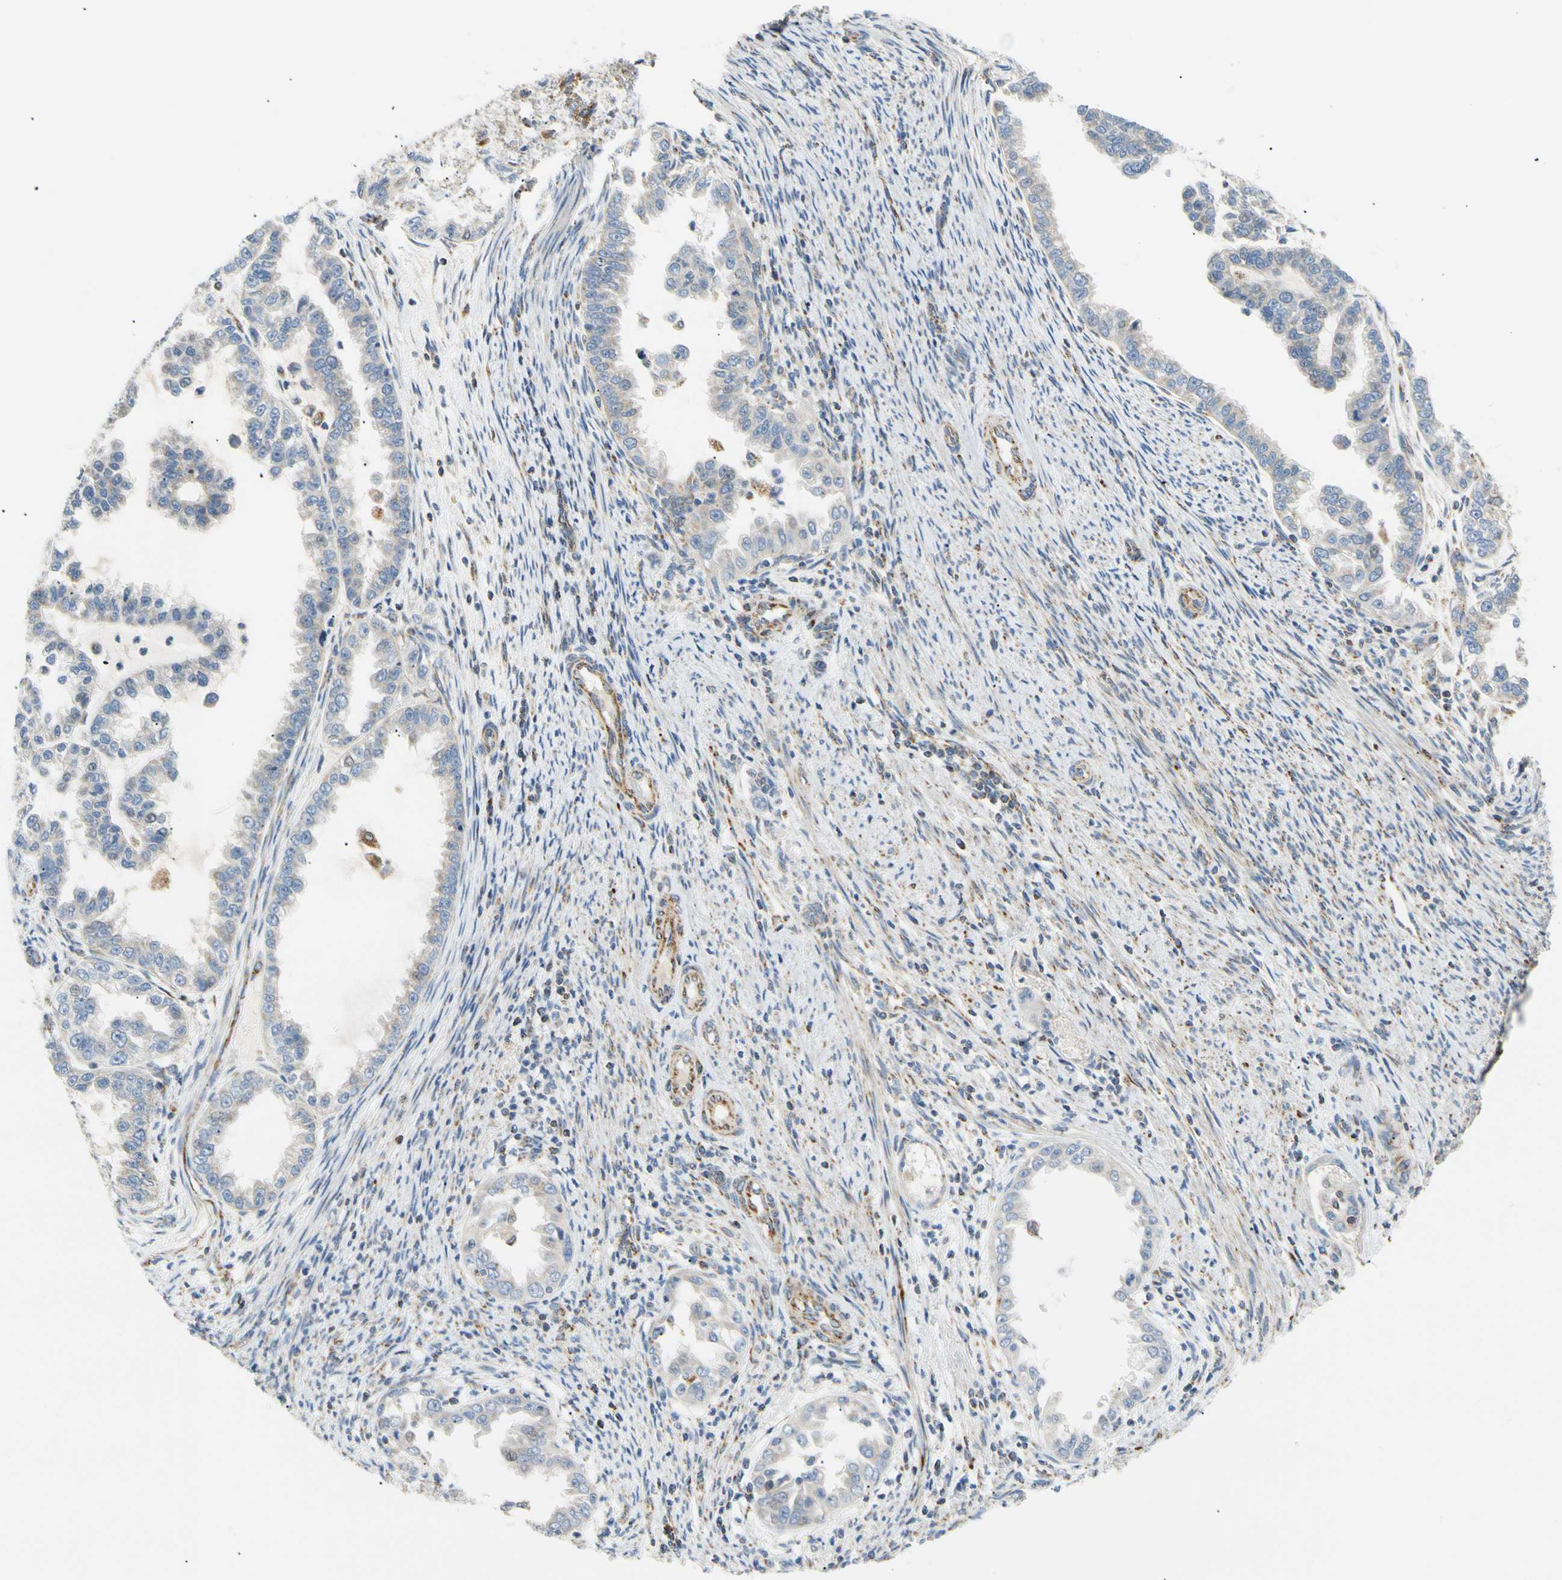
{"staining": {"intensity": "weak", "quantity": "25%-75%", "location": "cytoplasmic/membranous"}, "tissue": "endometrial cancer", "cell_type": "Tumor cells", "image_type": "cancer", "snomed": [{"axis": "morphology", "description": "Adenocarcinoma, NOS"}, {"axis": "topography", "description": "Endometrium"}], "caption": "High-magnification brightfield microscopy of endometrial cancer (adenocarcinoma) stained with DAB (3,3'-diaminobenzidine) (brown) and counterstained with hematoxylin (blue). tumor cells exhibit weak cytoplasmic/membranous positivity is appreciated in approximately25%-75% of cells.", "gene": "ACAT1", "patient": {"sex": "female", "age": 85}}